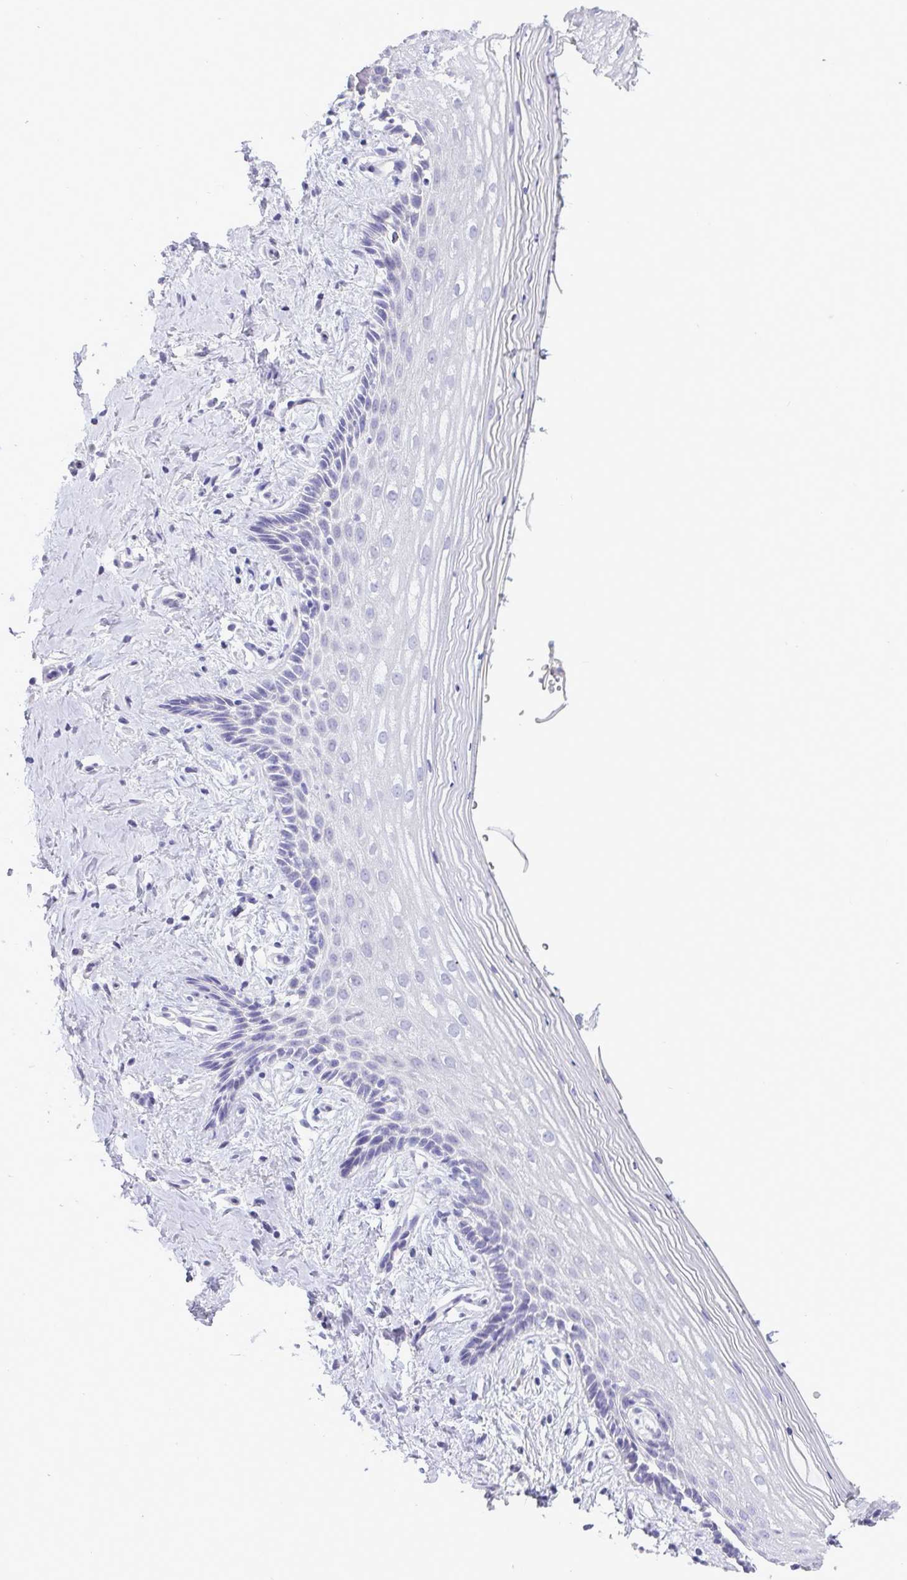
{"staining": {"intensity": "negative", "quantity": "none", "location": "none"}, "tissue": "vagina", "cell_type": "Squamous epithelial cells", "image_type": "normal", "snomed": [{"axis": "morphology", "description": "Normal tissue, NOS"}, {"axis": "topography", "description": "Vagina"}], "caption": "A micrograph of human vagina is negative for staining in squamous epithelial cells. Nuclei are stained in blue.", "gene": "C4orf33", "patient": {"sex": "female", "age": 42}}